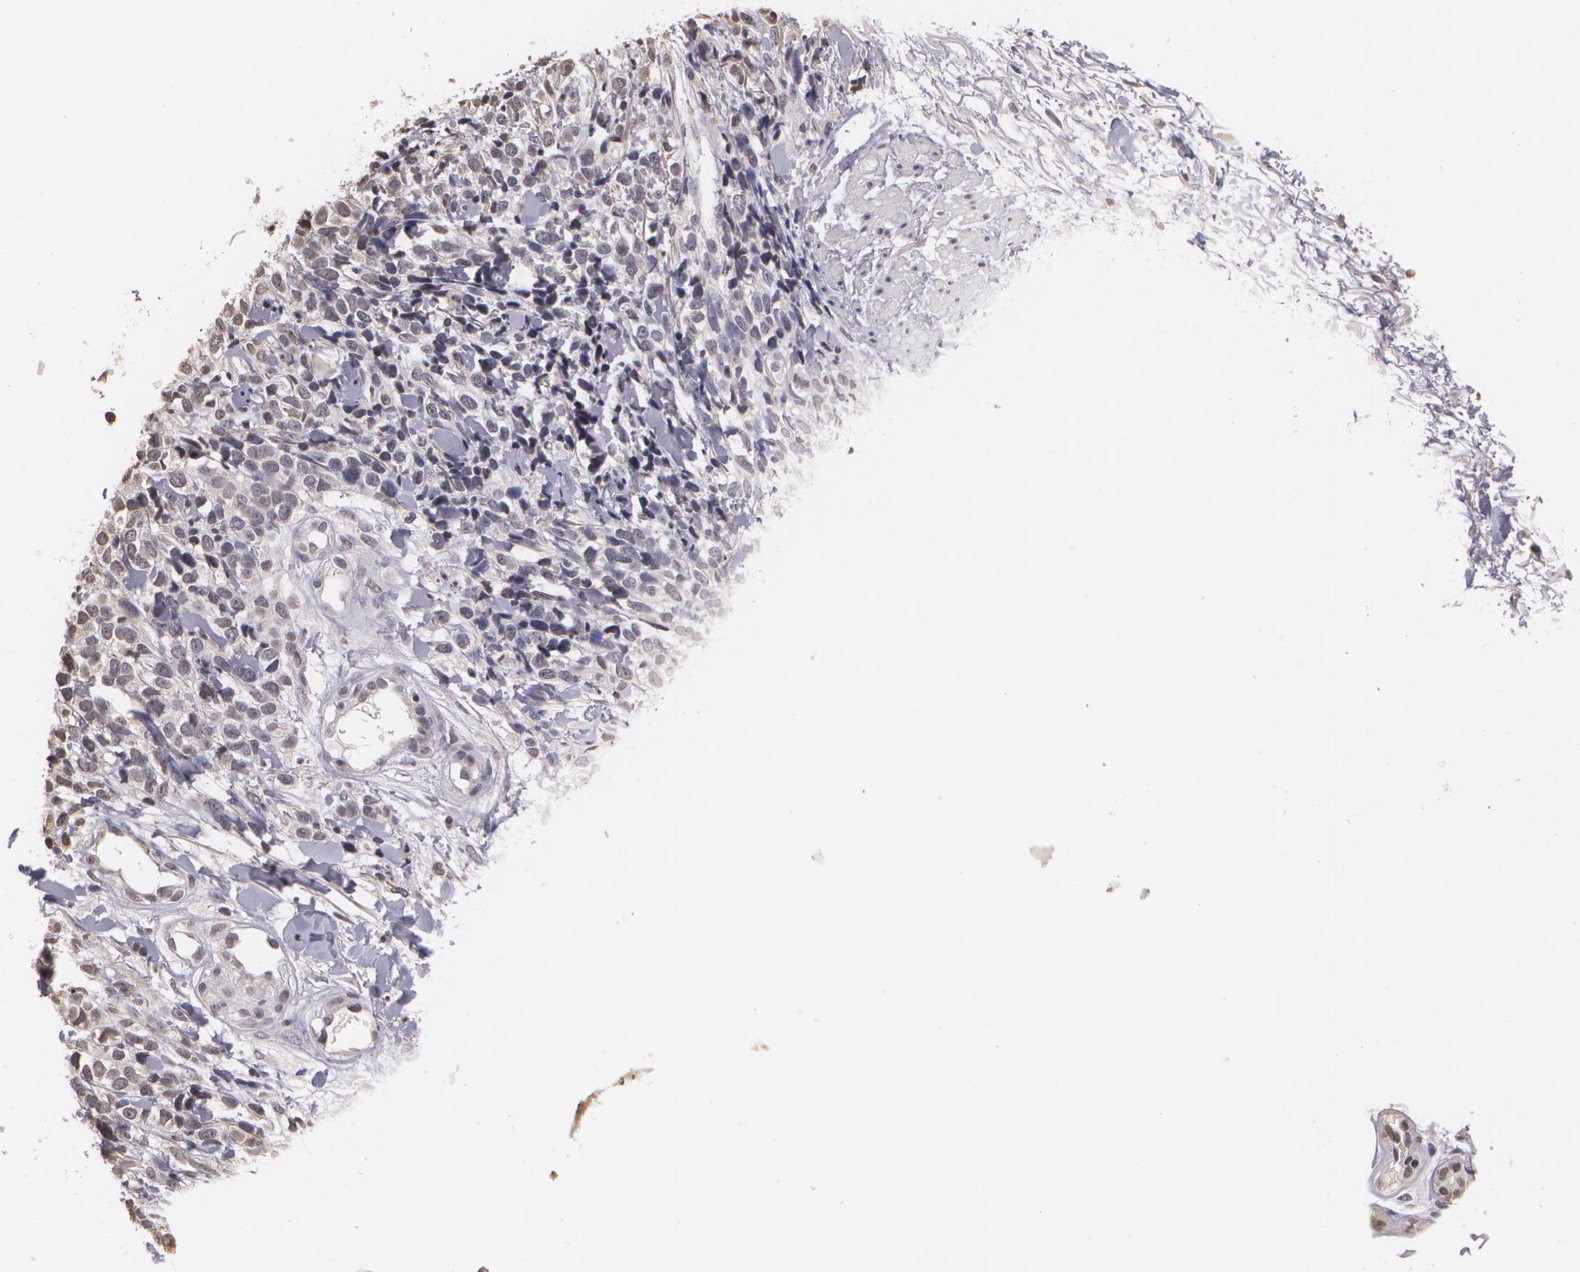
{"staining": {"intensity": "negative", "quantity": "none", "location": "none"}, "tissue": "melanoma", "cell_type": "Tumor cells", "image_type": "cancer", "snomed": [{"axis": "morphology", "description": "Malignant melanoma, NOS"}, {"axis": "topography", "description": "Skin"}], "caption": "A high-resolution micrograph shows immunohistochemistry staining of malignant melanoma, which displays no significant staining in tumor cells.", "gene": "THRB", "patient": {"sex": "female", "age": 85}}